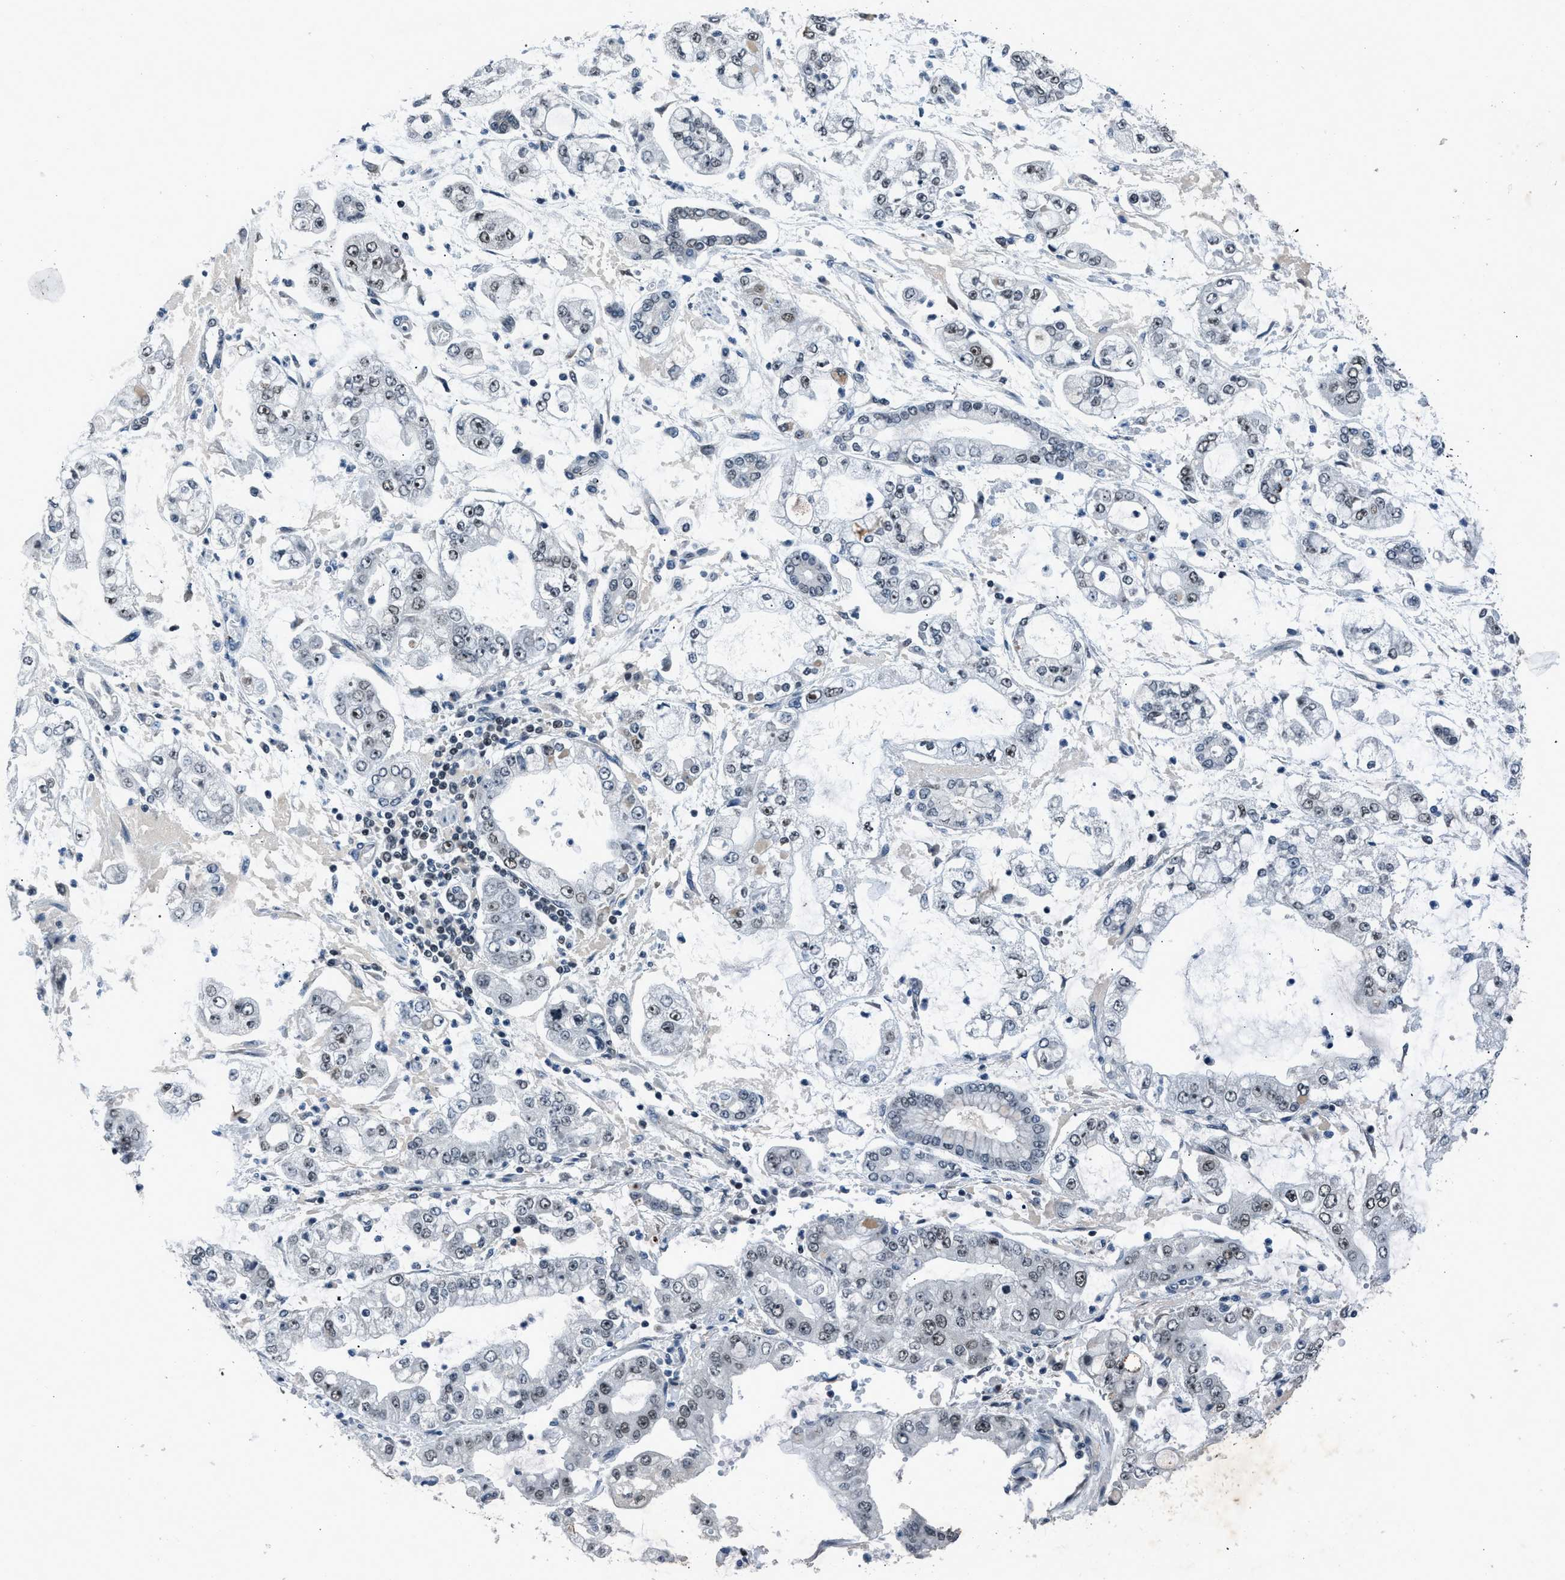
{"staining": {"intensity": "weak", "quantity": "<25%", "location": "nuclear"}, "tissue": "stomach cancer", "cell_type": "Tumor cells", "image_type": "cancer", "snomed": [{"axis": "morphology", "description": "Adenocarcinoma, NOS"}, {"axis": "topography", "description": "Stomach"}], "caption": "Tumor cells are negative for brown protein staining in stomach cancer (adenocarcinoma).", "gene": "ADCY1", "patient": {"sex": "male", "age": 76}}